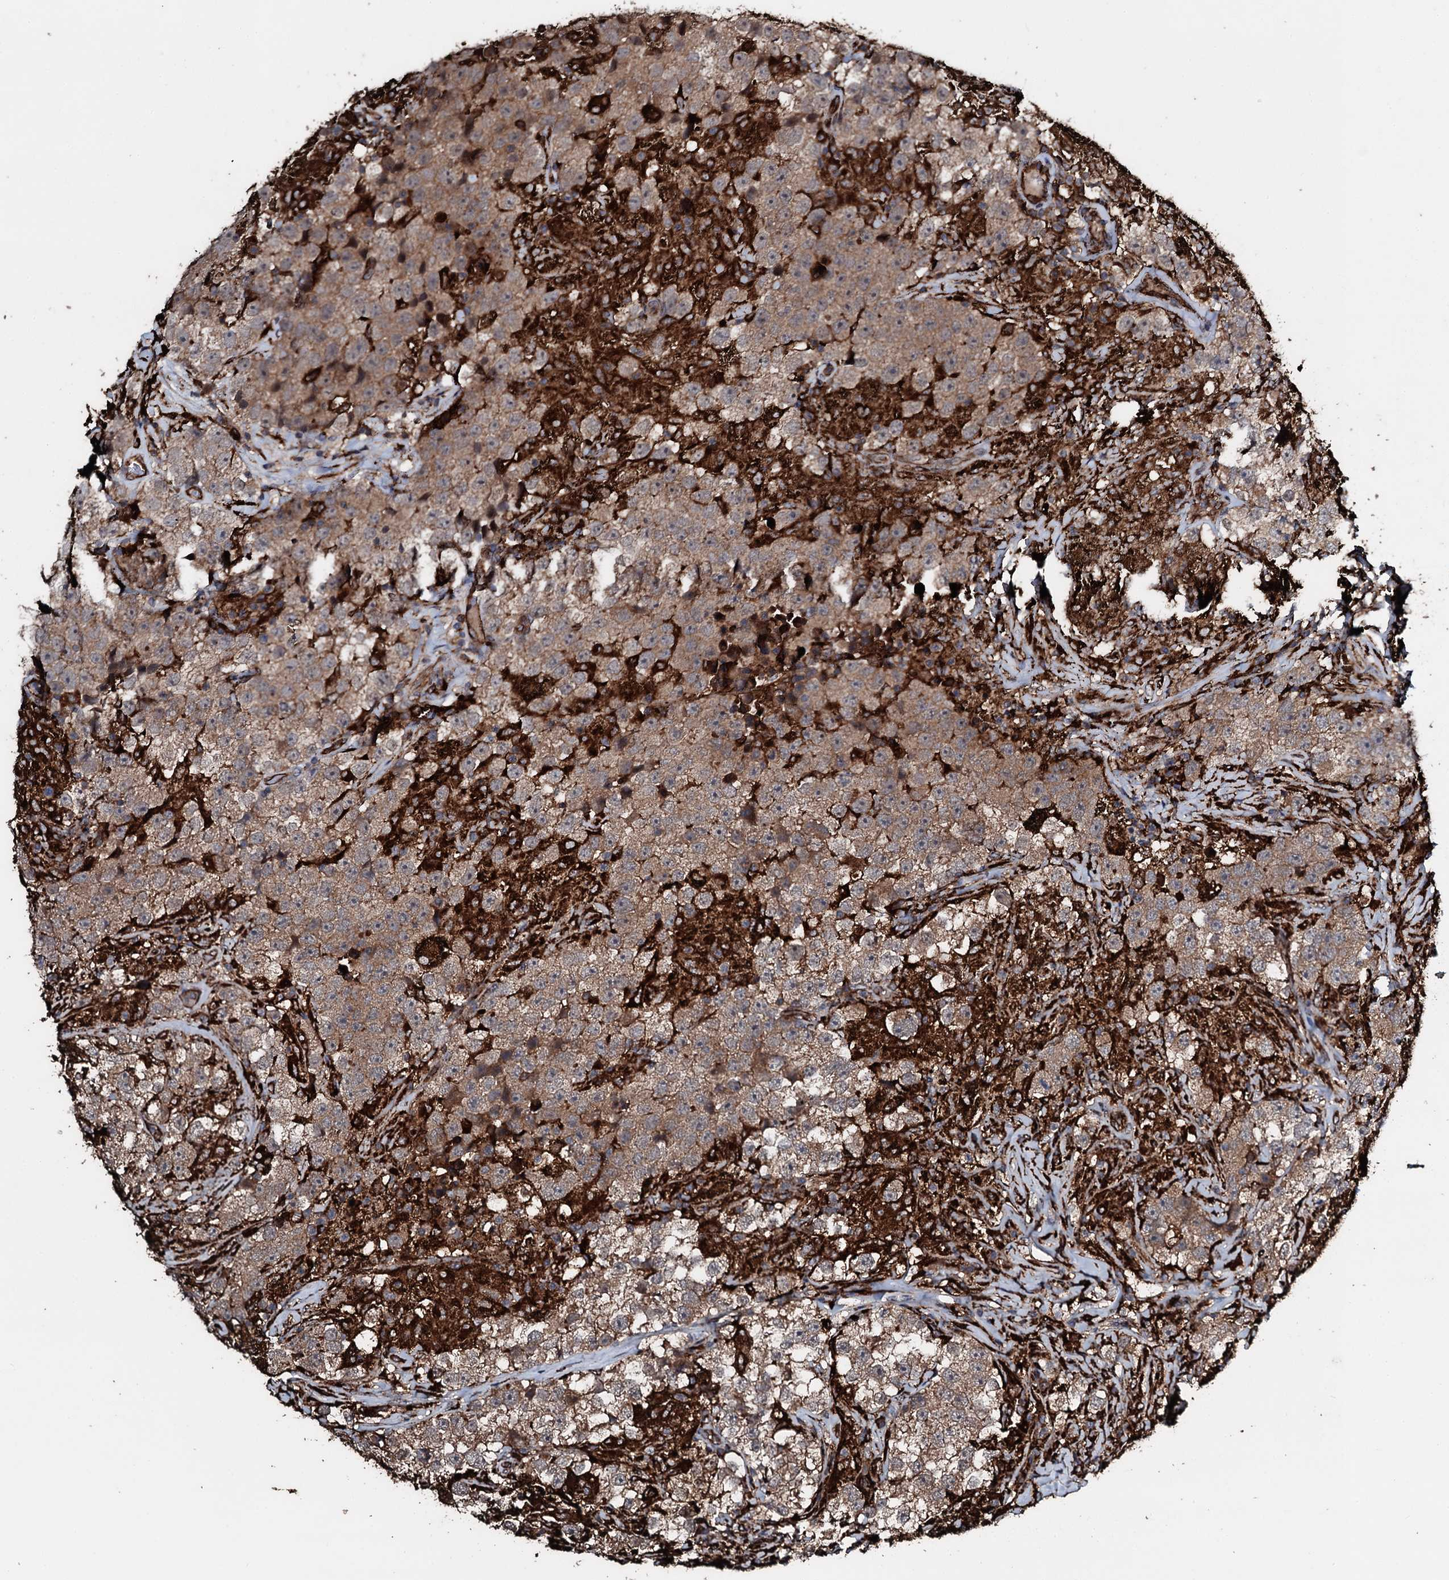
{"staining": {"intensity": "moderate", "quantity": ">75%", "location": "cytoplasmic/membranous"}, "tissue": "testis cancer", "cell_type": "Tumor cells", "image_type": "cancer", "snomed": [{"axis": "morphology", "description": "Seminoma, NOS"}, {"axis": "topography", "description": "Testis"}], "caption": "Testis cancer (seminoma) tissue exhibits moderate cytoplasmic/membranous expression in approximately >75% of tumor cells", "gene": "TPGS2", "patient": {"sex": "male", "age": 46}}